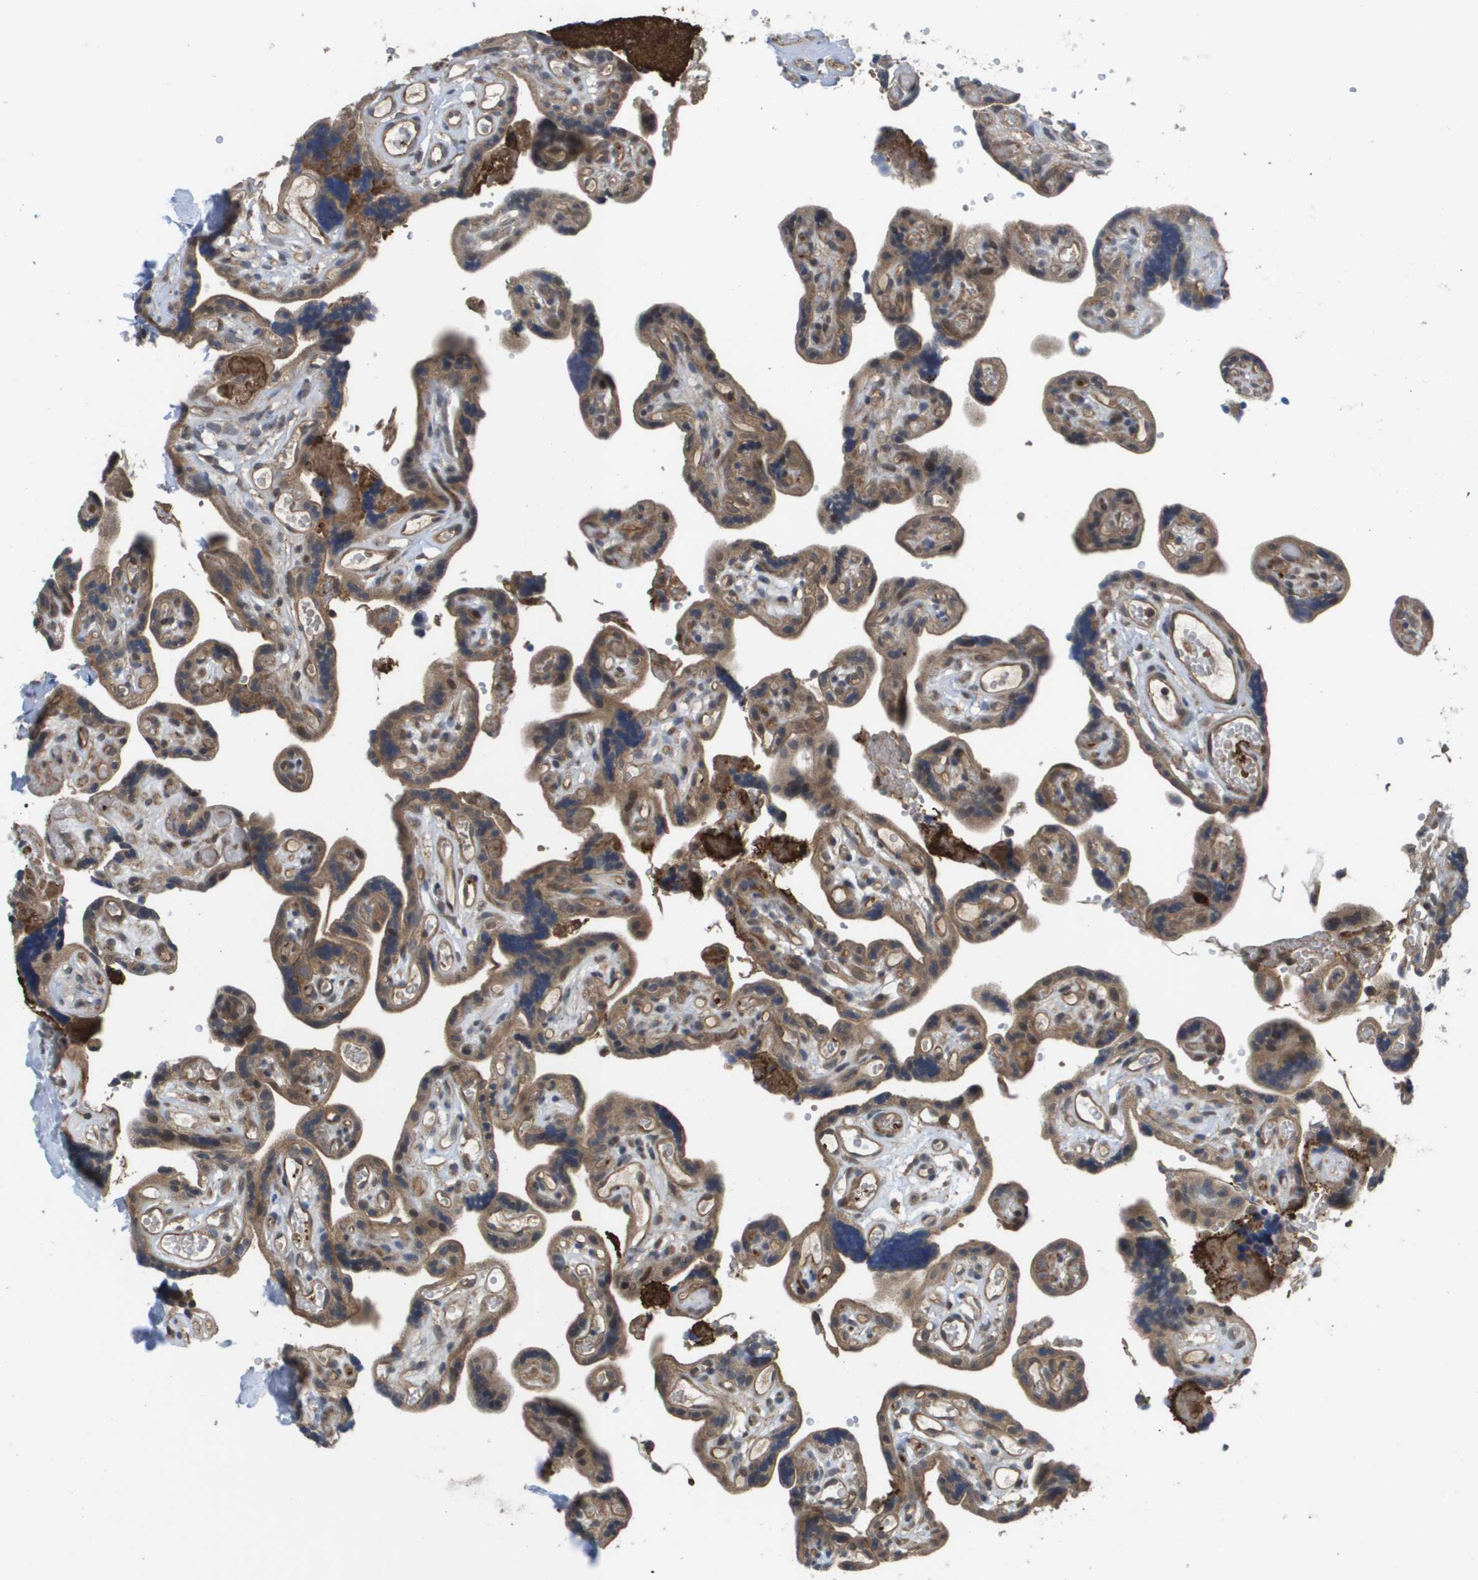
{"staining": {"intensity": "moderate", "quantity": ">75%", "location": "cytoplasmic/membranous"}, "tissue": "placenta", "cell_type": "Decidual cells", "image_type": "normal", "snomed": [{"axis": "morphology", "description": "Normal tissue, NOS"}, {"axis": "topography", "description": "Placenta"}], "caption": "Immunohistochemistry of unremarkable placenta exhibits medium levels of moderate cytoplasmic/membranous positivity in approximately >75% of decidual cells.", "gene": "RBM38", "patient": {"sex": "female", "age": 30}}